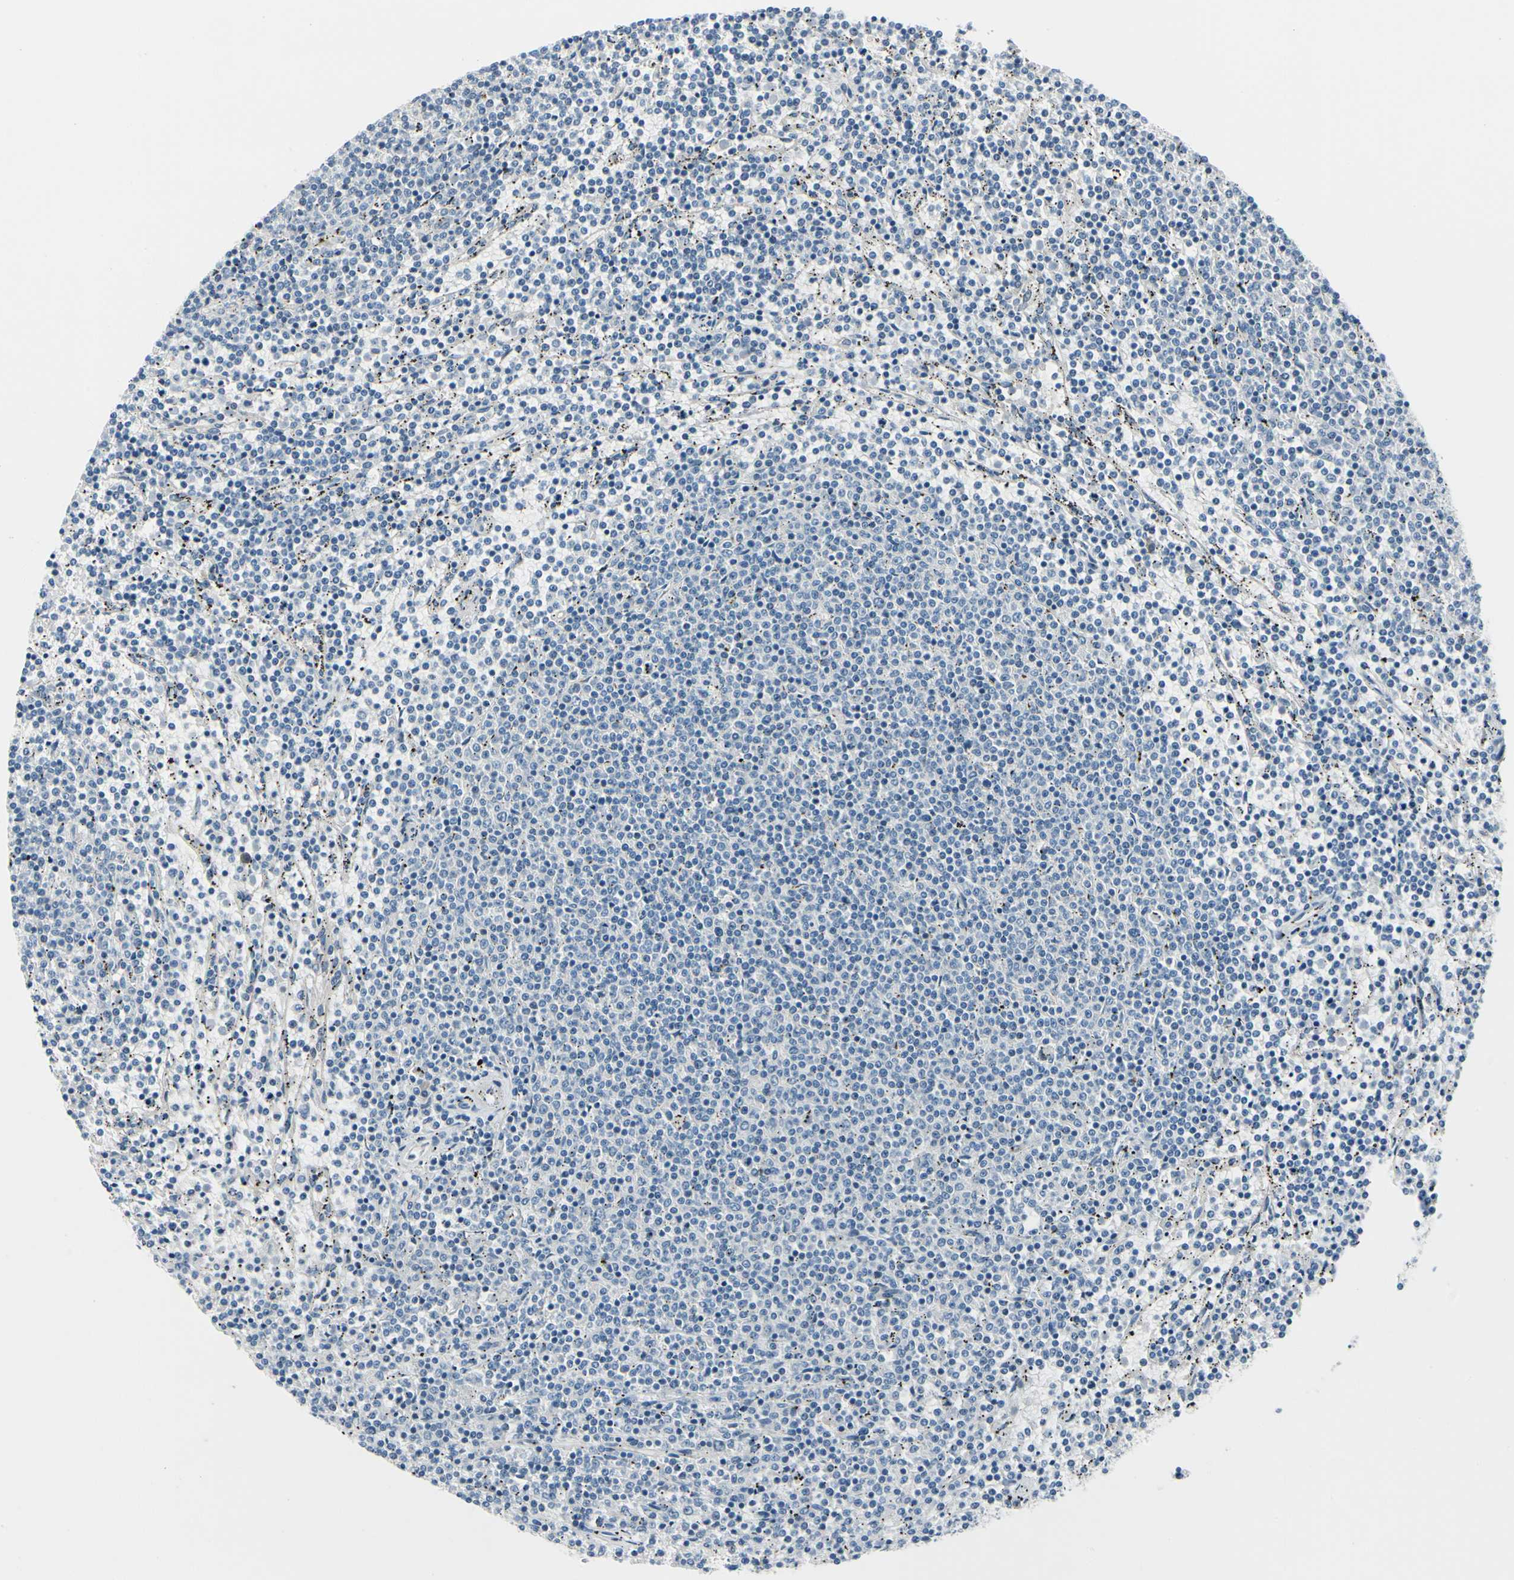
{"staining": {"intensity": "negative", "quantity": "none", "location": "none"}, "tissue": "lymphoma", "cell_type": "Tumor cells", "image_type": "cancer", "snomed": [{"axis": "morphology", "description": "Malignant lymphoma, non-Hodgkin's type, Low grade"}, {"axis": "topography", "description": "Spleen"}], "caption": "DAB immunohistochemical staining of human lymphoma shows no significant expression in tumor cells.", "gene": "PGR", "patient": {"sex": "female", "age": 50}}